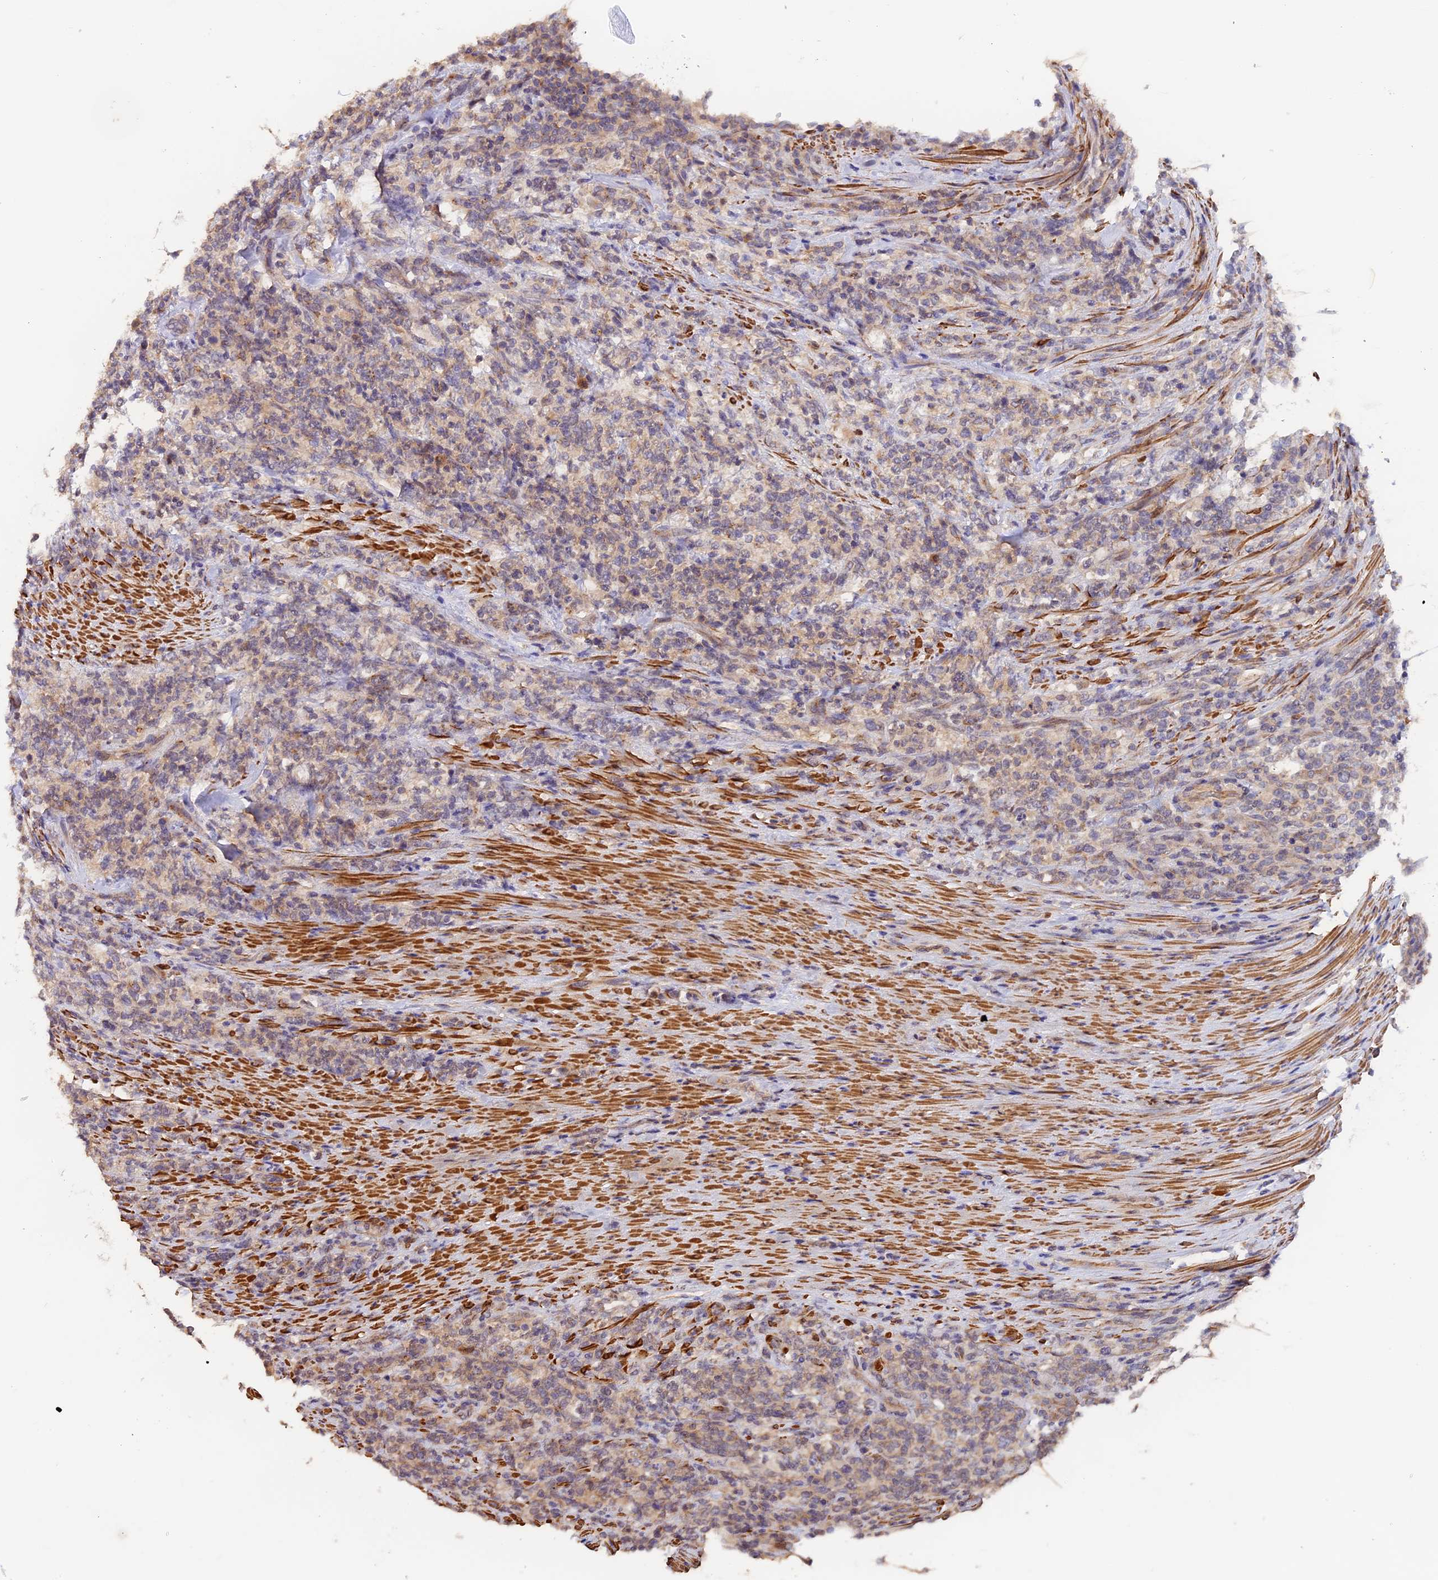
{"staining": {"intensity": "weak", "quantity": "25%-75%", "location": "cytoplasmic/membranous"}, "tissue": "lymphoma", "cell_type": "Tumor cells", "image_type": "cancer", "snomed": [{"axis": "morphology", "description": "Malignant lymphoma, non-Hodgkin's type, High grade"}, {"axis": "topography", "description": "Soft tissue"}], "caption": "A brown stain highlights weak cytoplasmic/membranous staining of a protein in lymphoma tumor cells.", "gene": "TANGO6", "patient": {"sex": "male", "age": 18}}